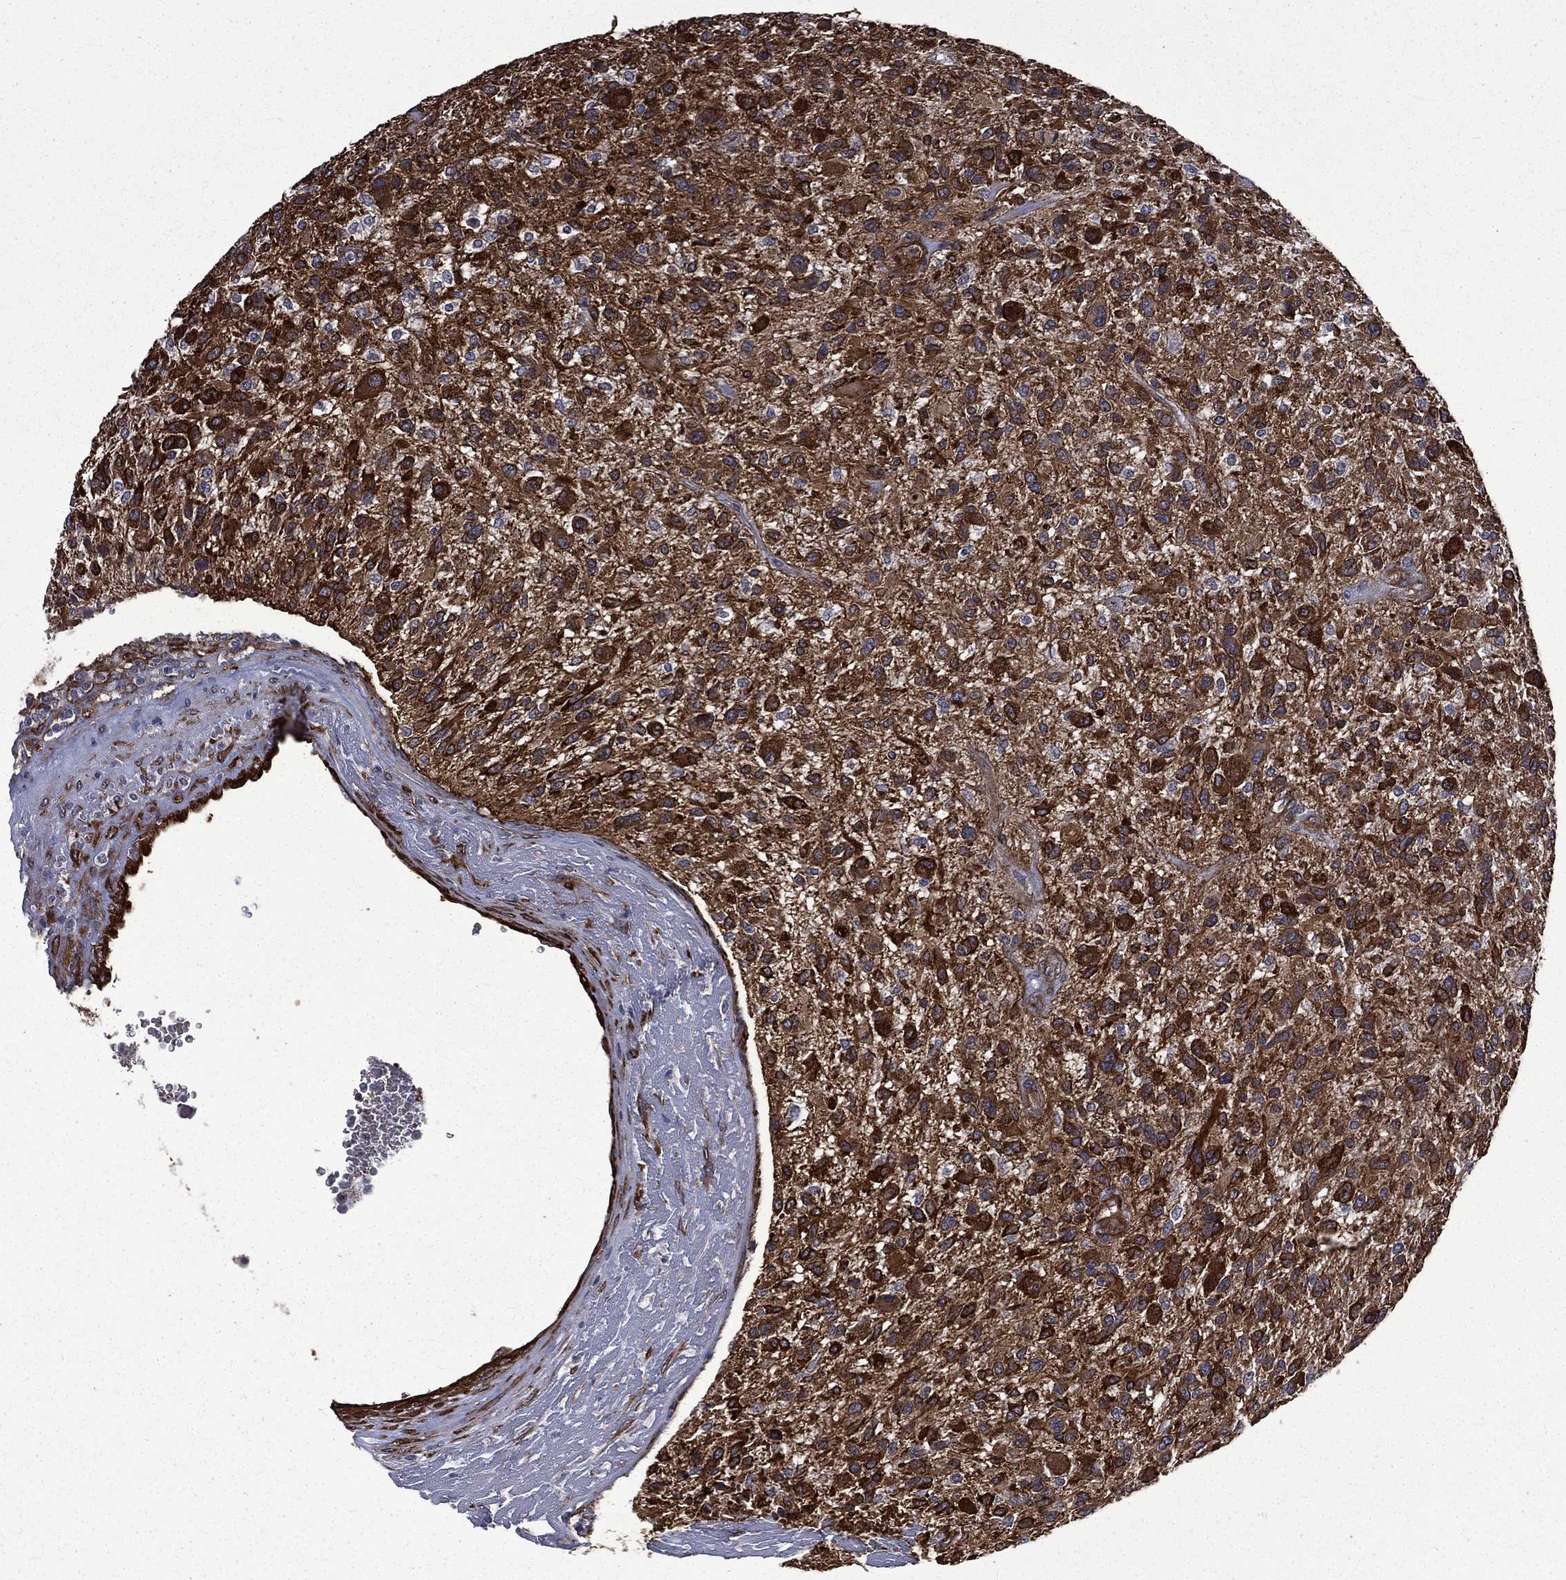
{"staining": {"intensity": "strong", "quantity": ">75%", "location": "cytoplasmic/membranous"}, "tissue": "glioma", "cell_type": "Tumor cells", "image_type": "cancer", "snomed": [{"axis": "morphology", "description": "Glioma, malignant, High grade"}, {"axis": "topography", "description": "Brain"}], "caption": "Glioma was stained to show a protein in brown. There is high levels of strong cytoplasmic/membranous expression in about >75% of tumor cells.", "gene": "PPFIBP1", "patient": {"sex": "male", "age": 47}}